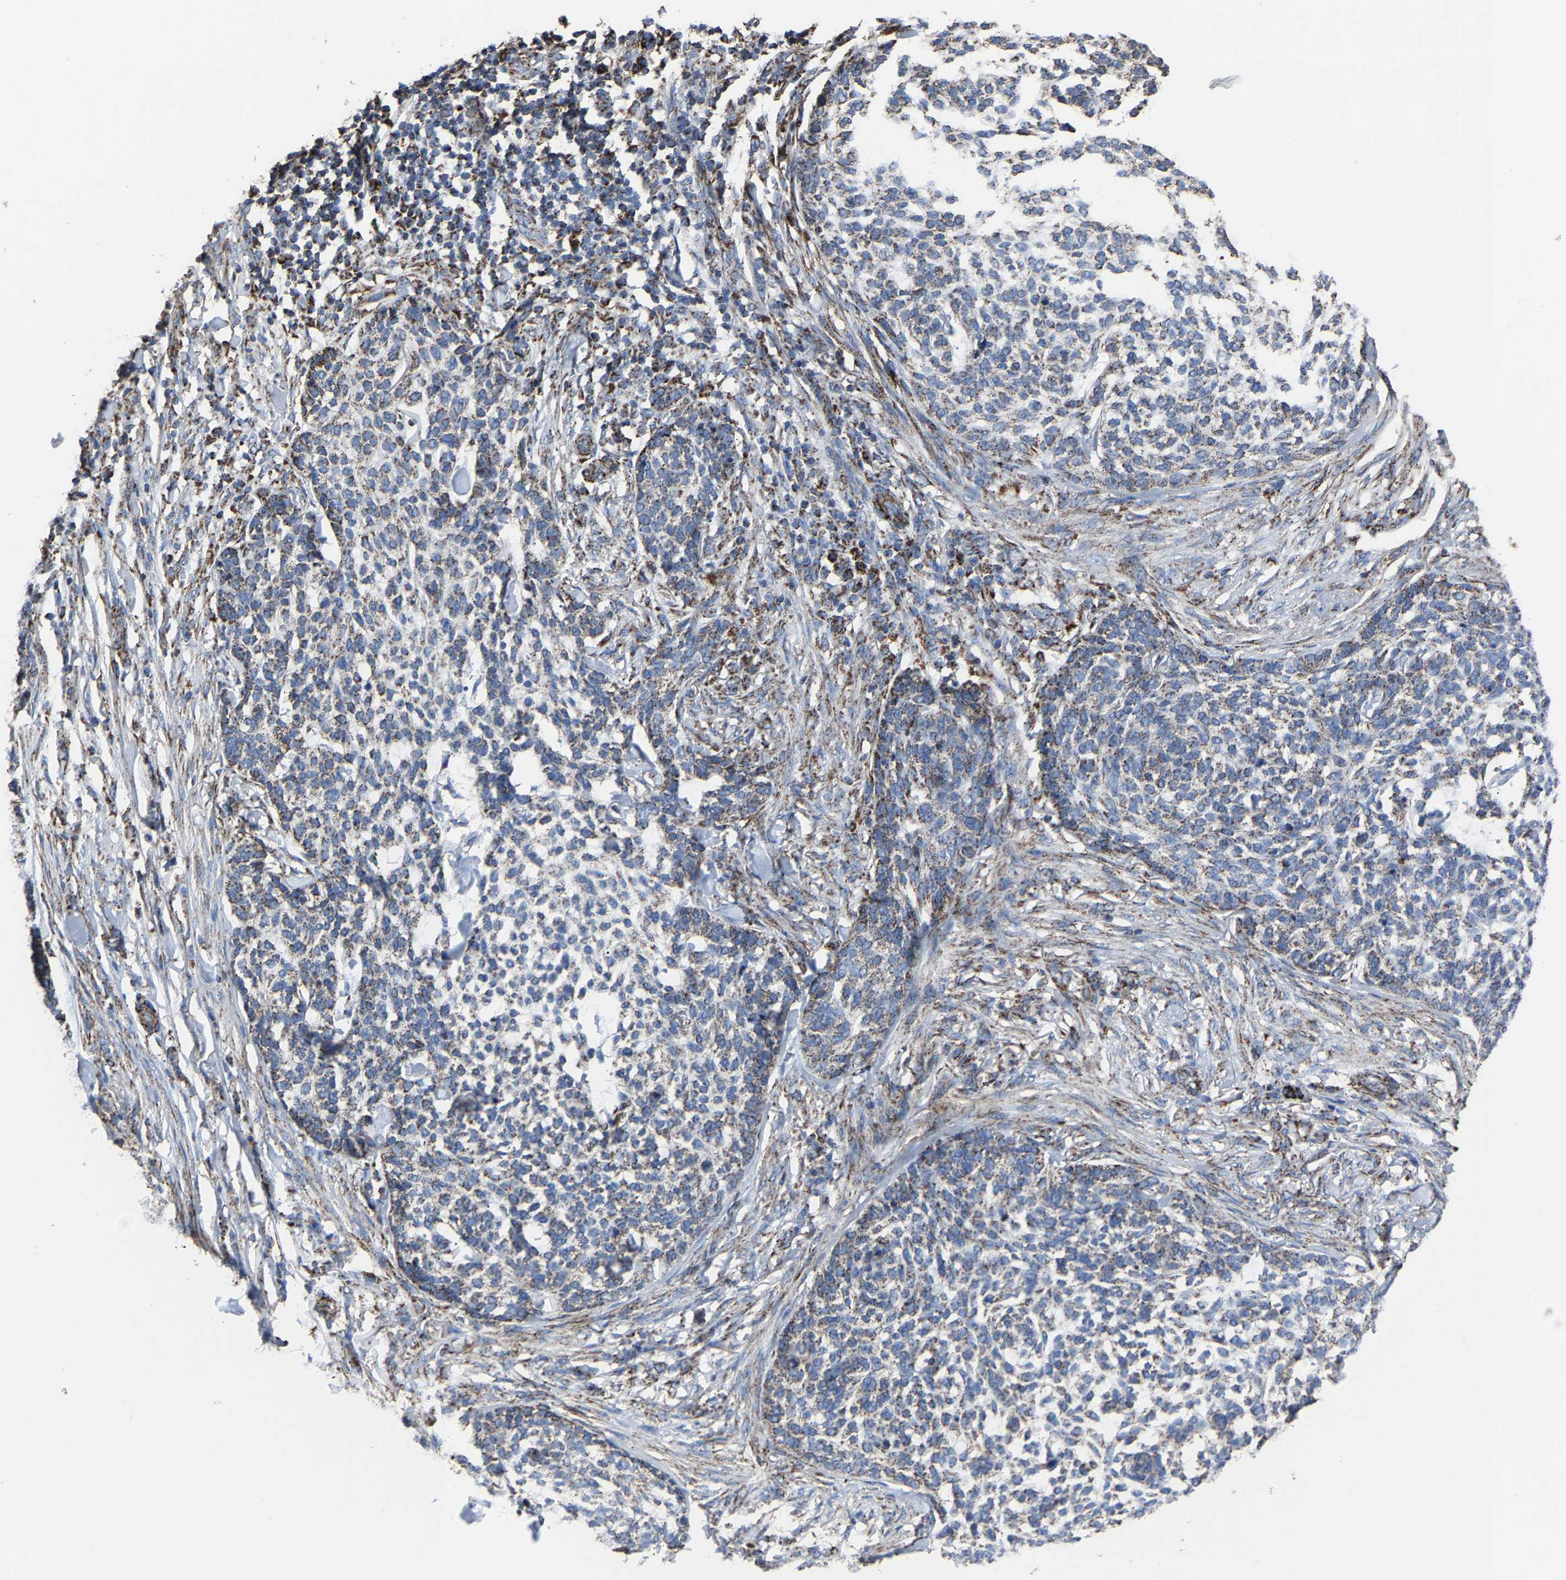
{"staining": {"intensity": "weak", "quantity": ">75%", "location": "cytoplasmic/membranous"}, "tissue": "skin cancer", "cell_type": "Tumor cells", "image_type": "cancer", "snomed": [{"axis": "morphology", "description": "Basal cell carcinoma"}, {"axis": "topography", "description": "Skin"}], "caption": "This histopathology image shows skin cancer stained with immunohistochemistry (IHC) to label a protein in brown. The cytoplasmic/membranous of tumor cells show weak positivity for the protein. Nuclei are counter-stained blue.", "gene": "NDUFV3", "patient": {"sex": "female", "age": 64}}